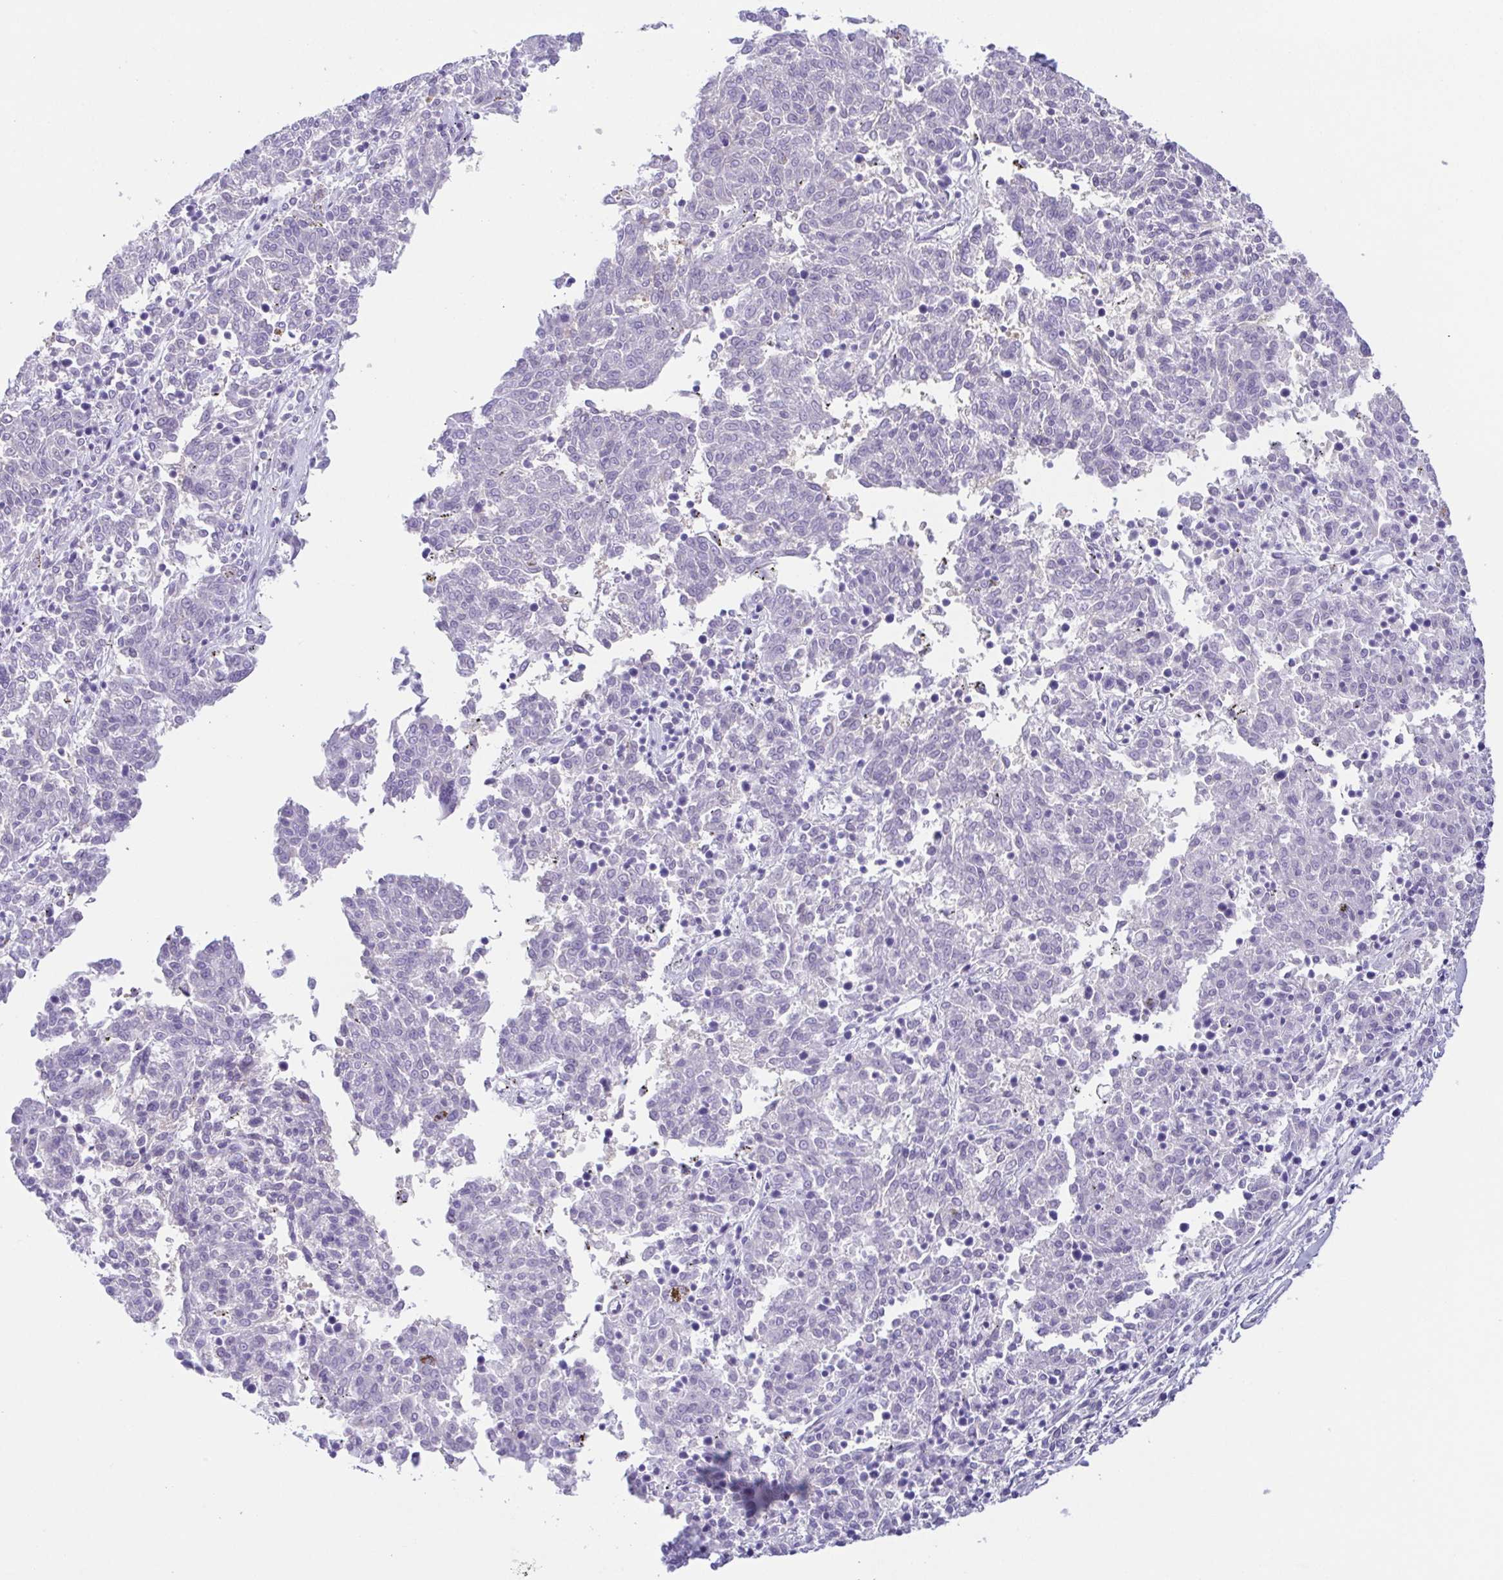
{"staining": {"intensity": "negative", "quantity": "none", "location": "none"}, "tissue": "melanoma", "cell_type": "Tumor cells", "image_type": "cancer", "snomed": [{"axis": "morphology", "description": "Malignant melanoma, NOS"}, {"axis": "topography", "description": "Skin"}], "caption": "Melanoma was stained to show a protein in brown. There is no significant expression in tumor cells.", "gene": "KRTDAP", "patient": {"sex": "female", "age": 72}}